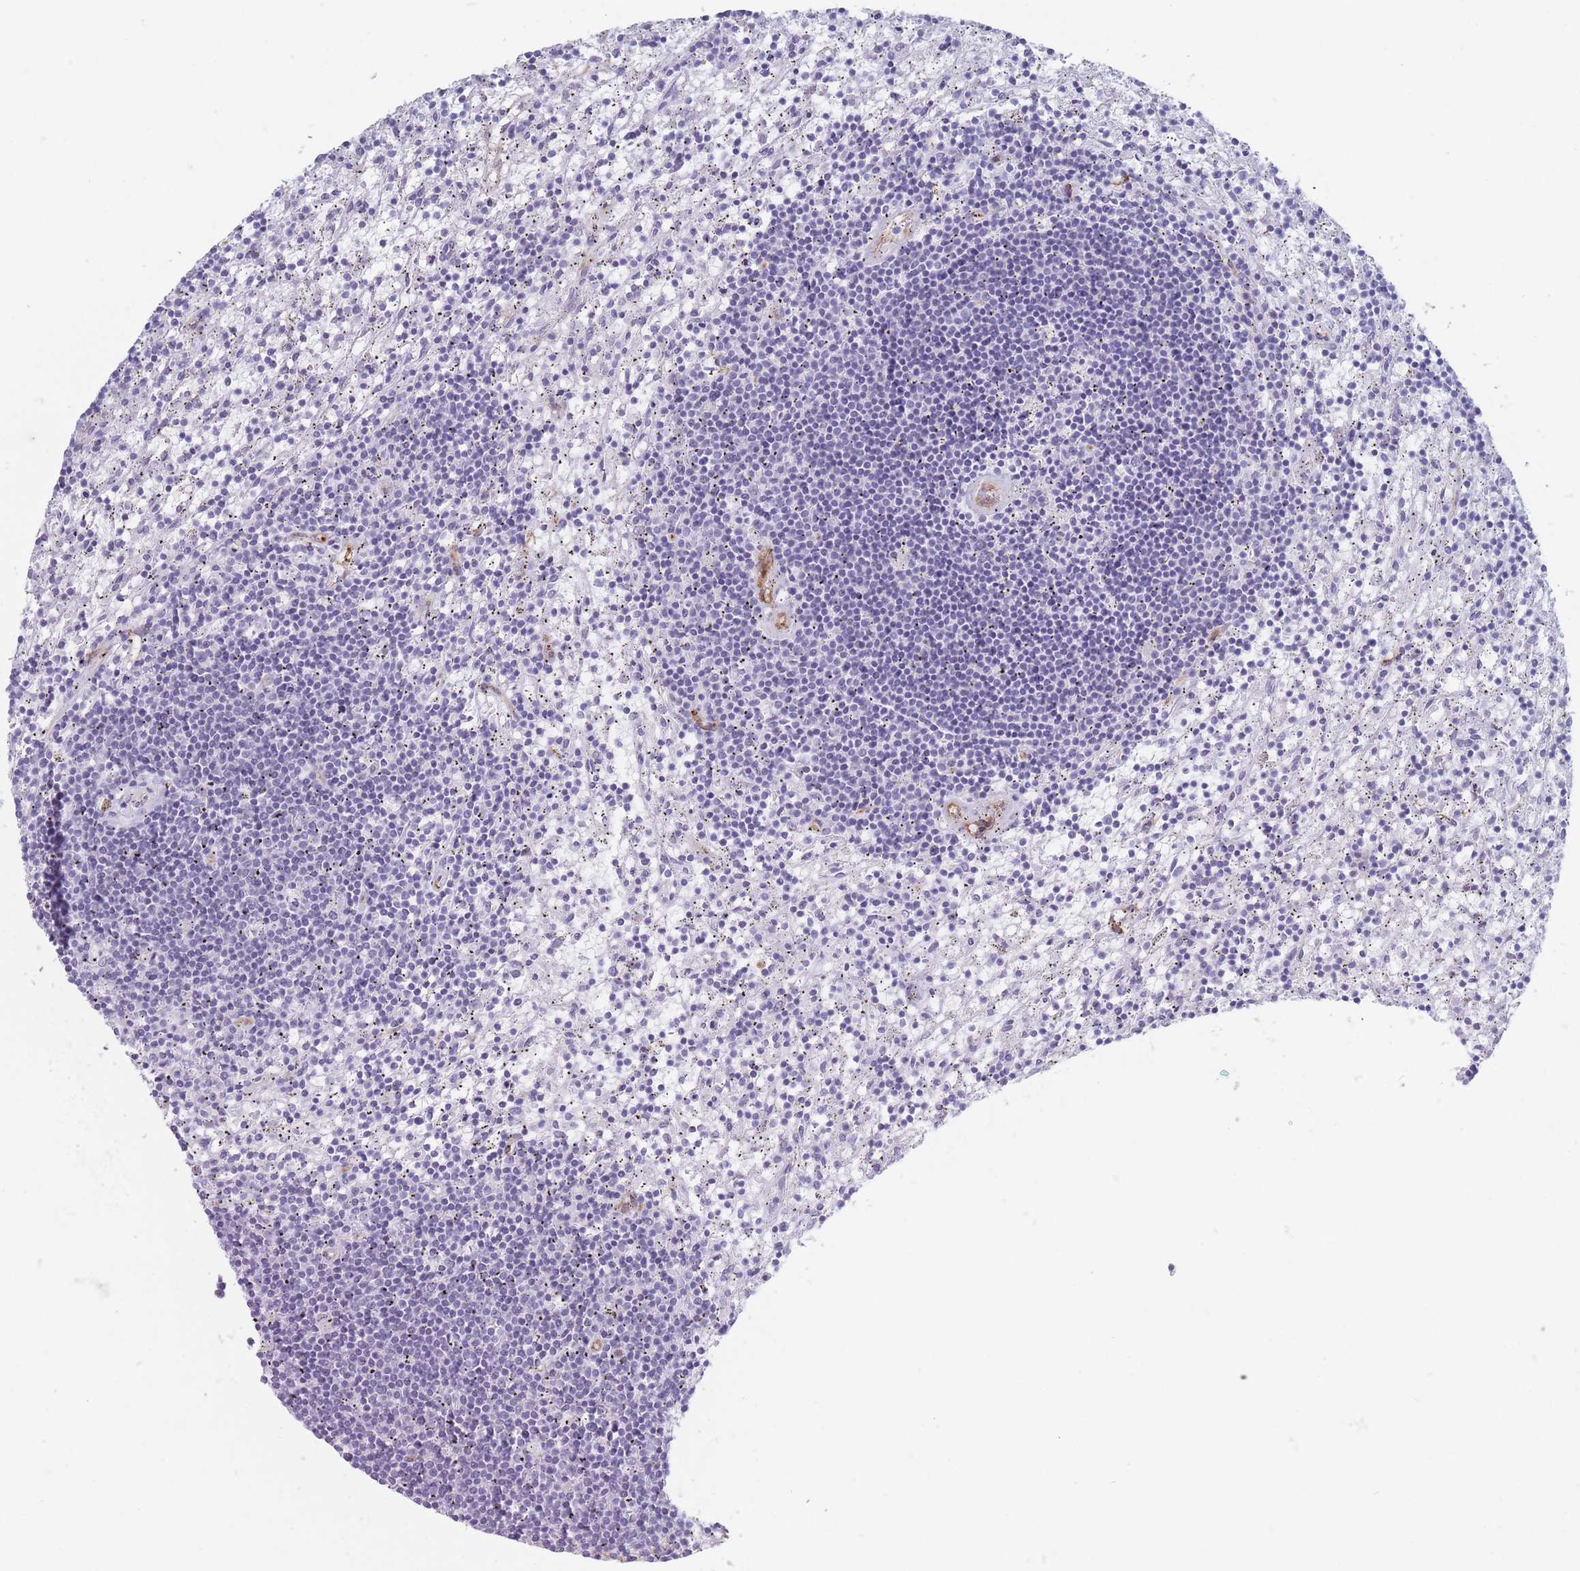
{"staining": {"intensity": "negative", "quantity": "none", "location": "none"}, "tissue": "lymphoma", "cell_type": "Tumor cells", "image_type": "cancer", "snomed": [{"axis": "morphology", "description": "Malignant lymphoma, non-Hodgkin's type, Low grade"}, {"axis": "topography", "description": "Spleen"}], "caption": "Micrograph shows no protein expression in tumor cells of lymphoma tissue.", "gene": "PLPP1", "patient": {"sex": "male", "age": 76}}